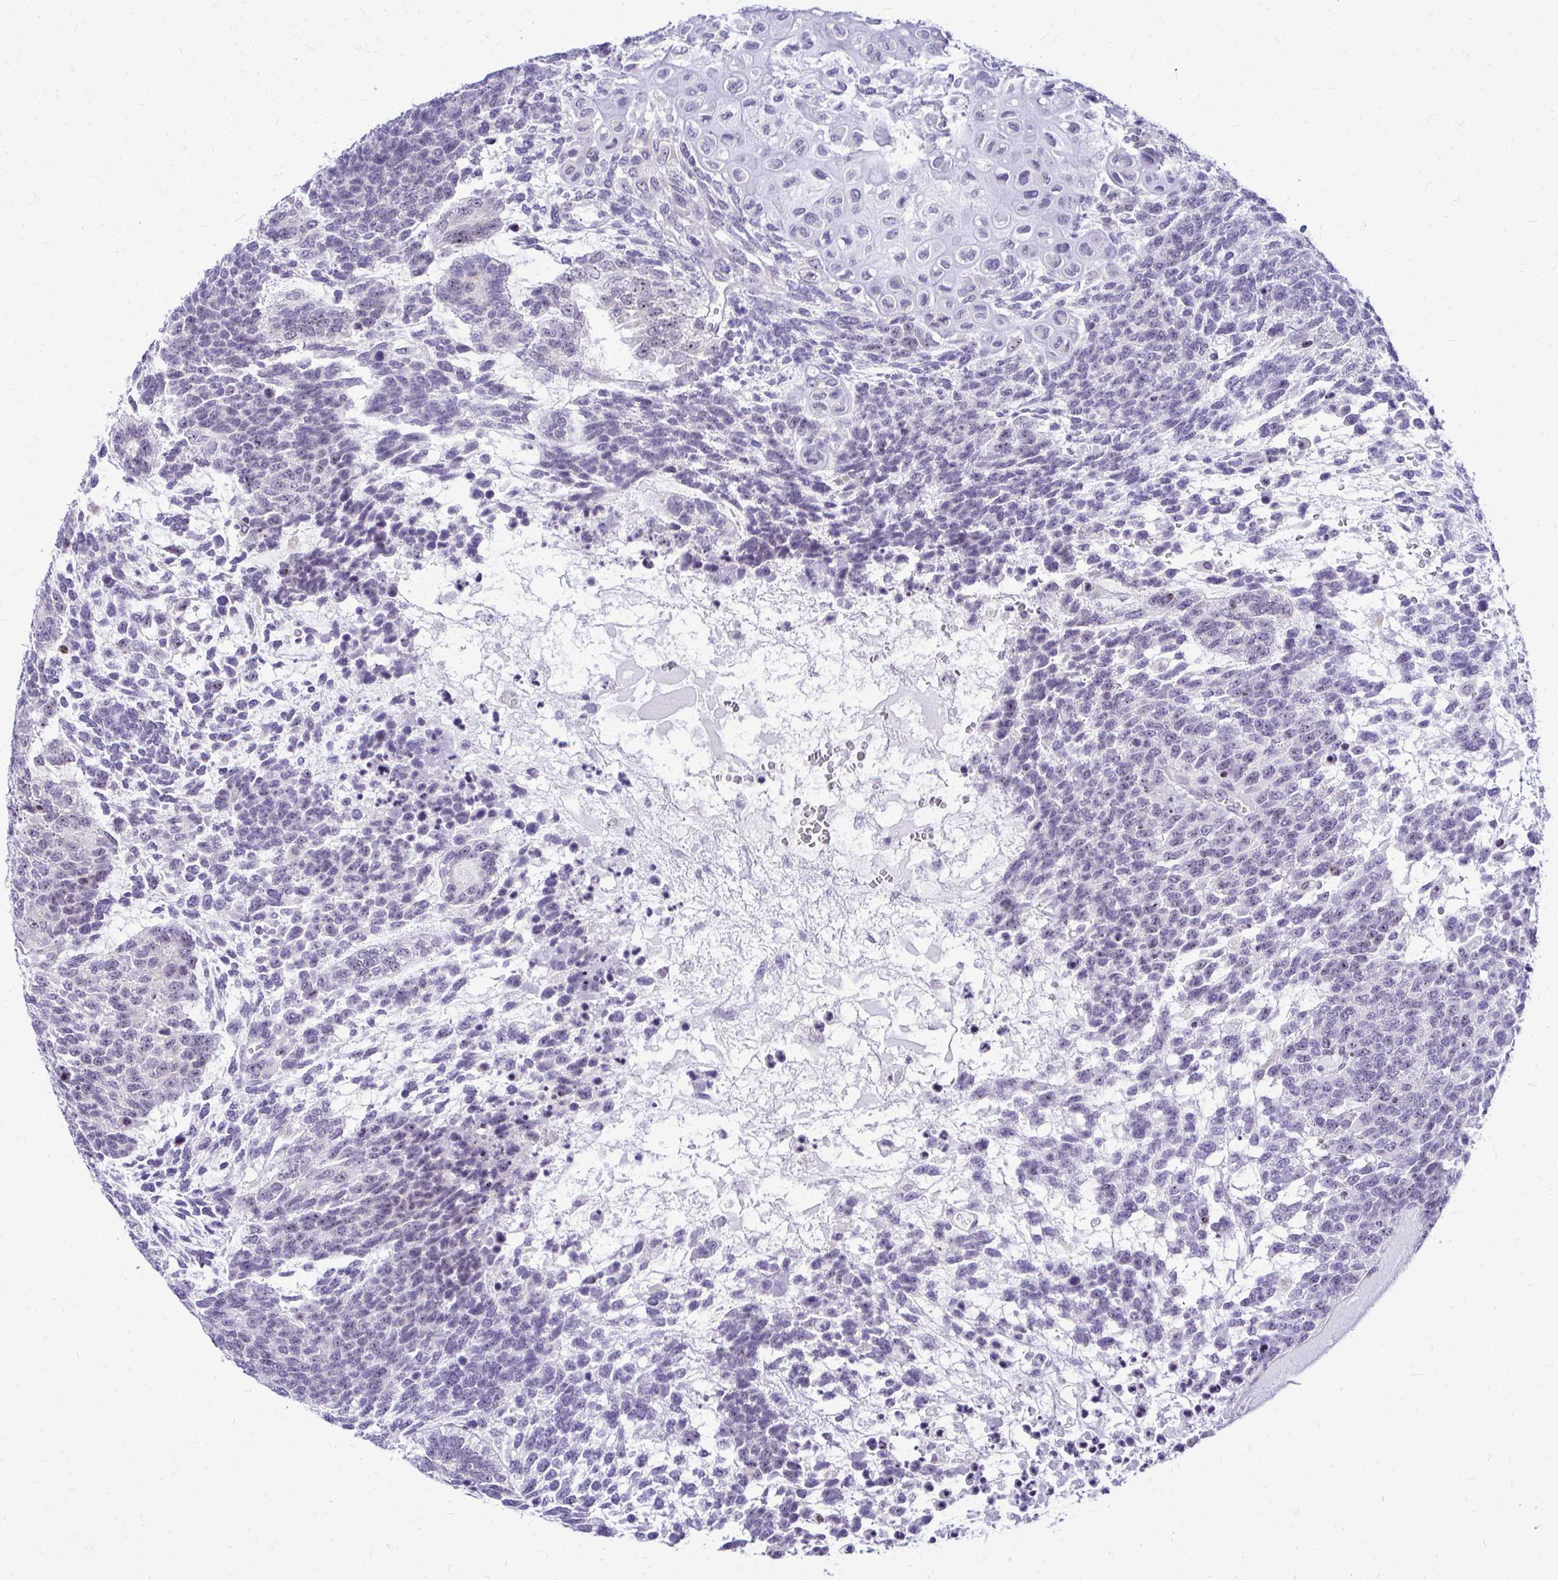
{"staining": {"intensity": "negative", "quantity": "none", "location": "none"}, "tissue": "testis cancer", "cell_type": "Tumor cells", "image_type": "cancer", "snomed": [{"axis": "morphology", "description": "Carcinoma, Embryonal, NOS"}, {"axis": "topography", "description": "Testis"}], "caption": "DAB immunohistochemical staining of testis embryonal carcinoma exhibits no significant positivity in tumor cells.", "gene": "NIFK", "patient": {"sex": "male", "age": 23}}